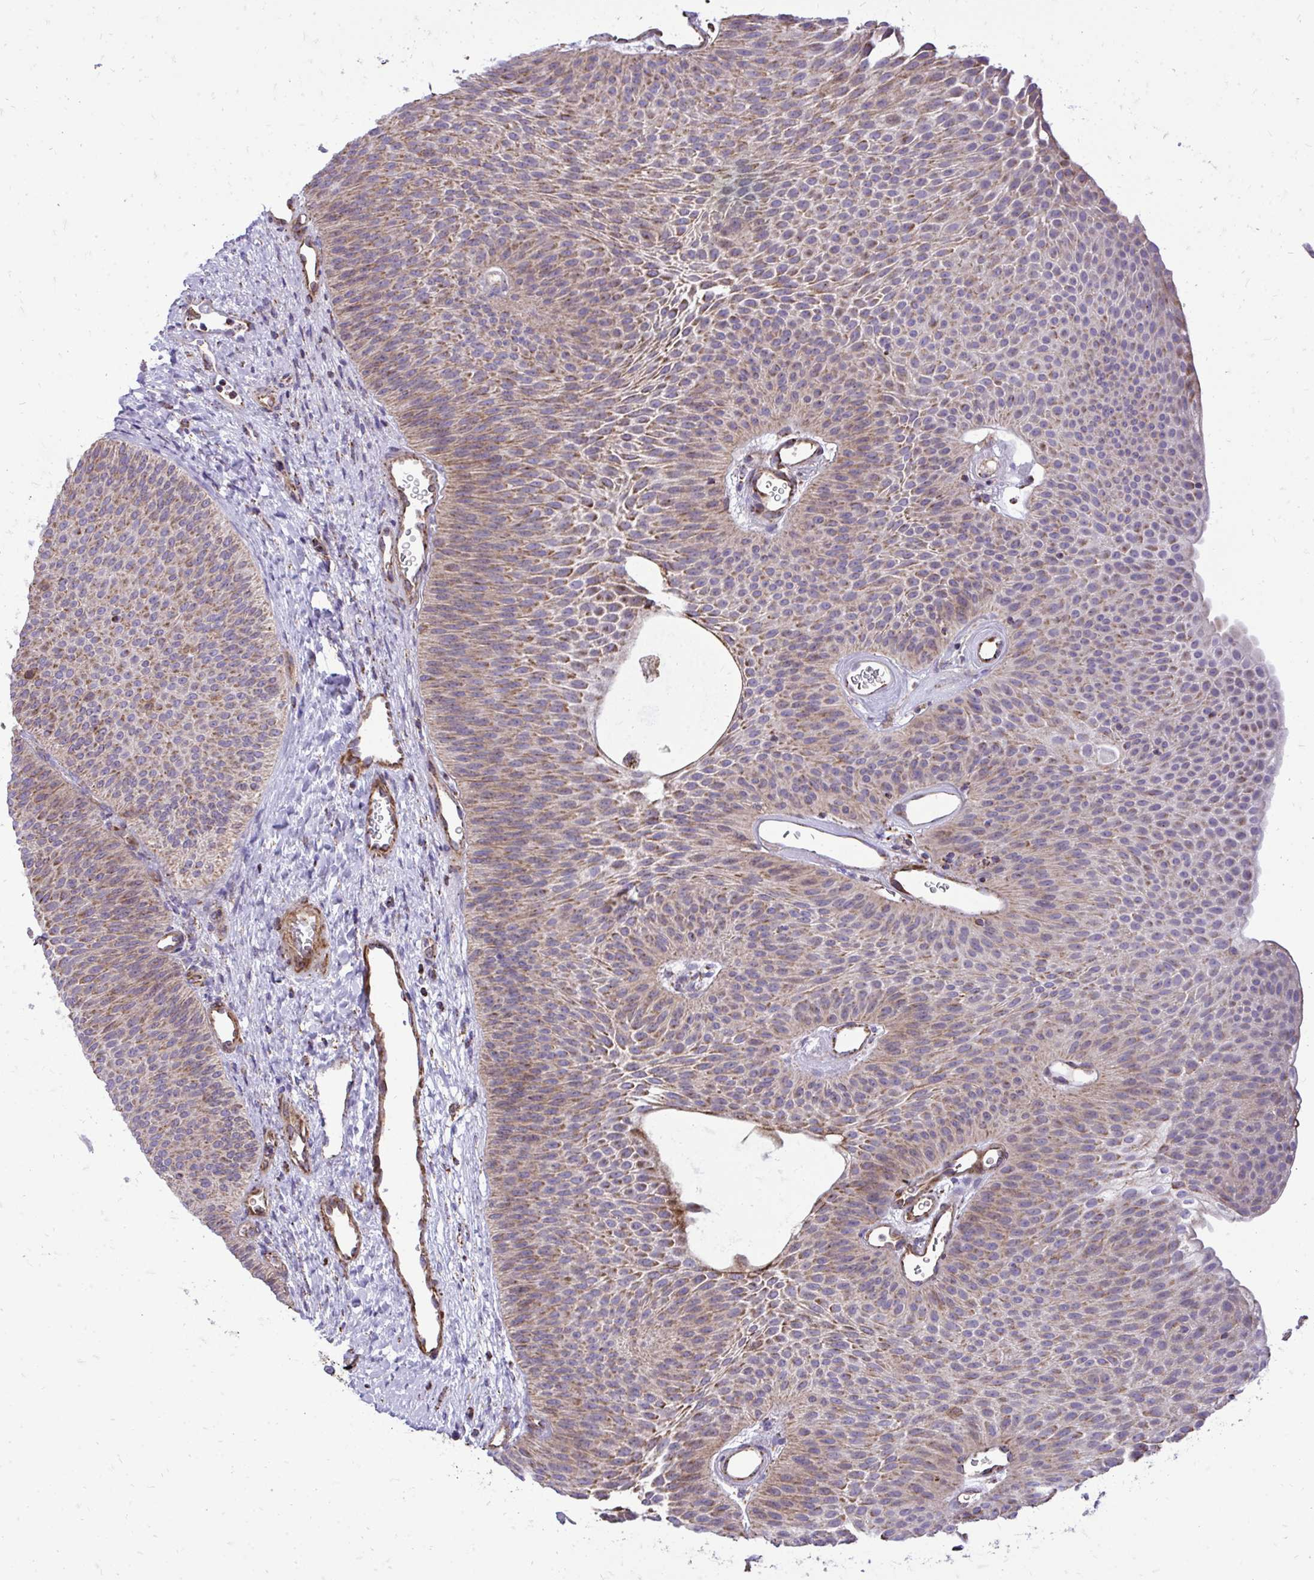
{"staining": {"intensity": "moderate", "quantity": "25%-75%", "location": "cytoplasmic/membranous"}, "tissue": "urothelial cancer", "cell_type": "Tumor cells", "image_type": "cancer", "snomed": [{"axis": "morphology", "description": "Urothelial carcinoma, Low grade"}, {"axis": "topography", "description": "Urinary bladder"}], "caption": "Immunohistochemistry (IHC) of human urothelial carcinoma (low-grade) shows medium levels of moderate cytoplasmic/membranous positivity in about 25%-75% of tumor cells.", "gene": "UBE2C", "patient": {"sex": "female", "age": 60}}